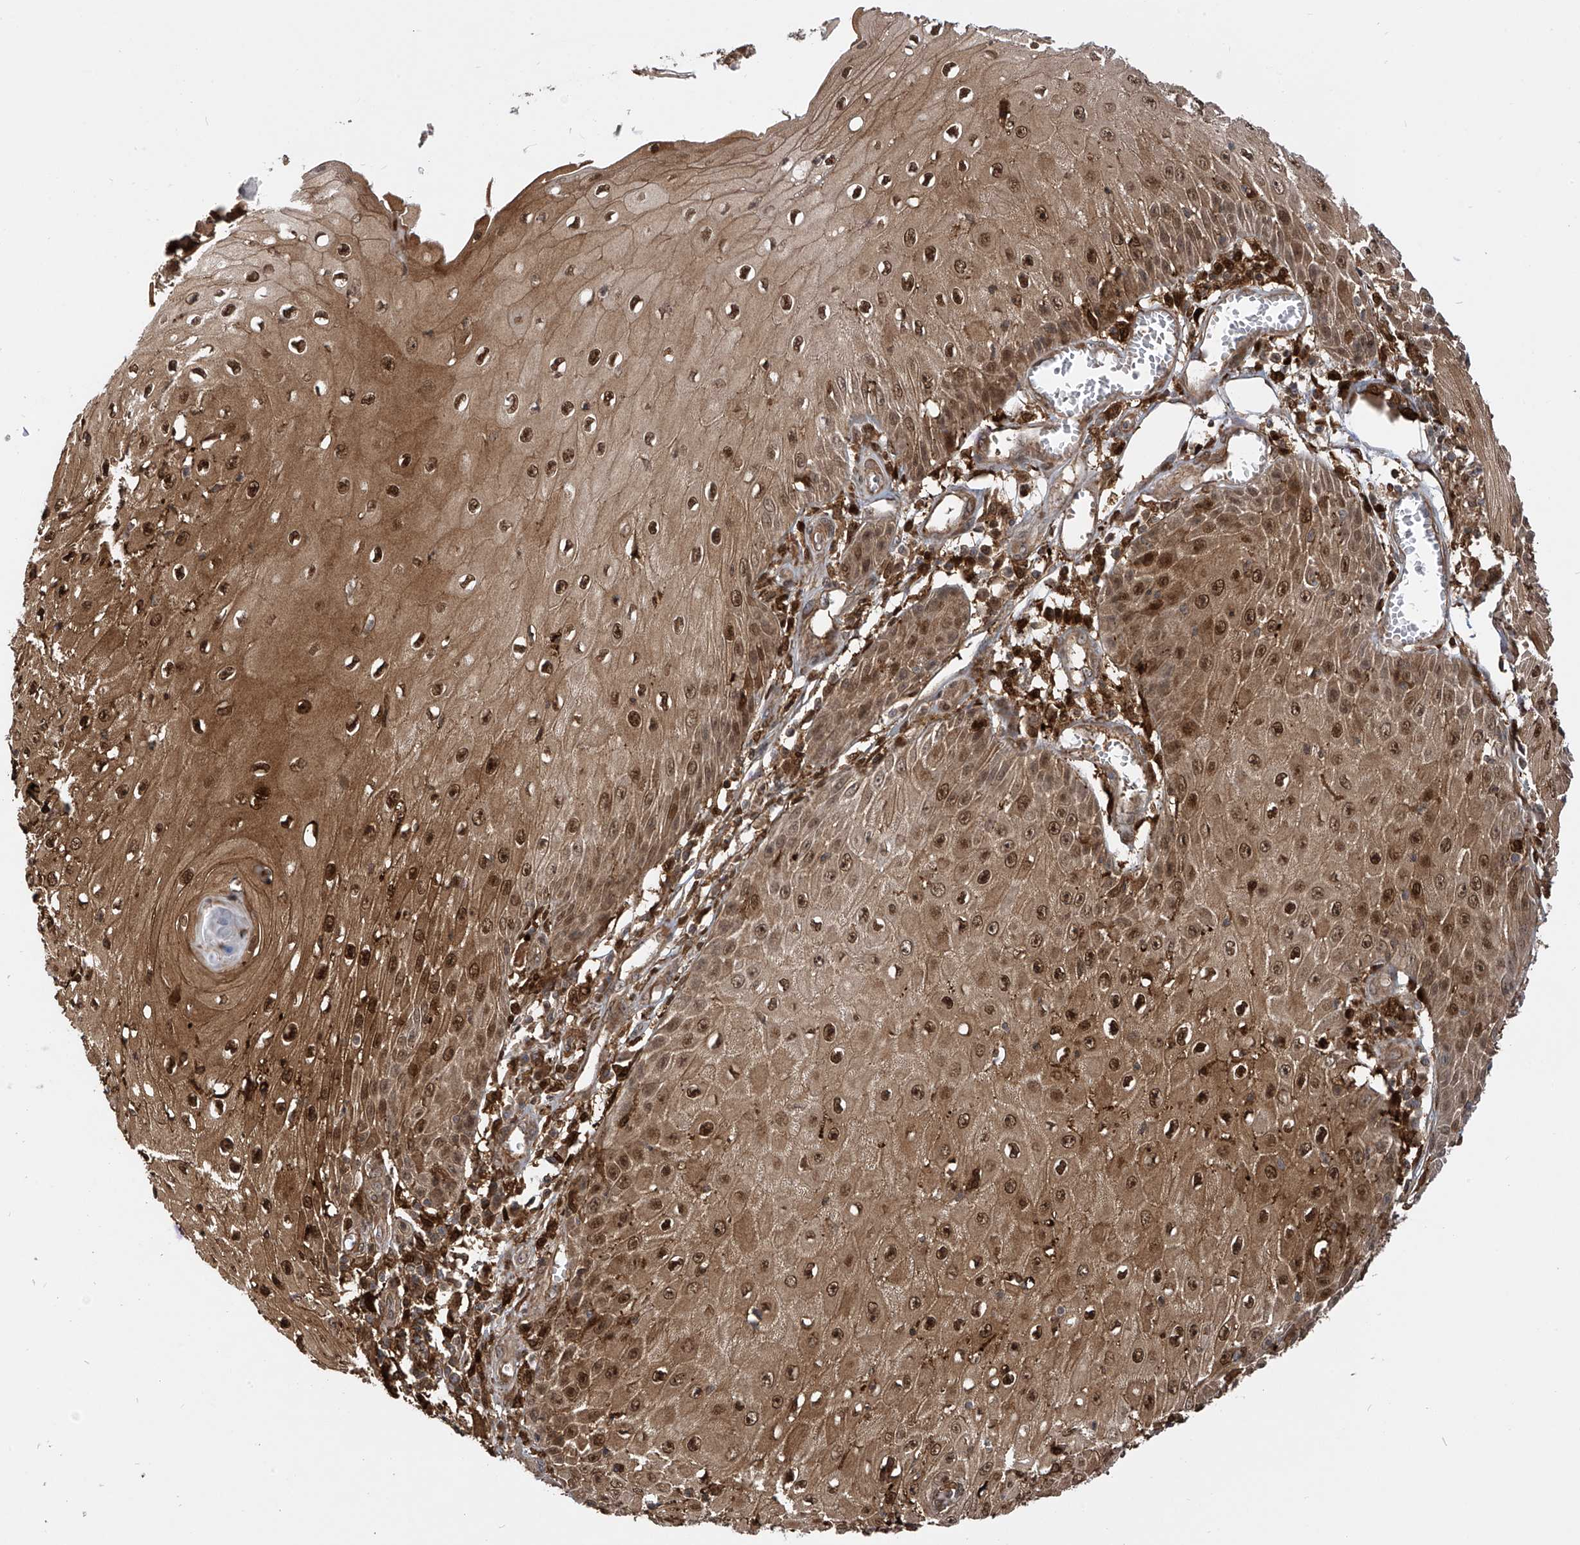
{"staining": {"intensity": "strong", "quantity": ">75%", "location": "cytoplasmic/membranous,nuclear"}, "tissue": "skin cancer", "cell_type": "Tumor cells", "image_type": "cancer", "snomed": [{"axis": "morphology", "description": "Squamous cell carcinoma, NOS"}, {"axis": "topography", "description": "Skin"}], "caption": "Skin cancer tissue demonstrates strong cytoplasmic/membranous and nuclear positivity in about >75% of tumor cells, visualized by immunohistochemistry.", "gene": "ATAD2B", "patient": {"sex": "female", "age": 73}}